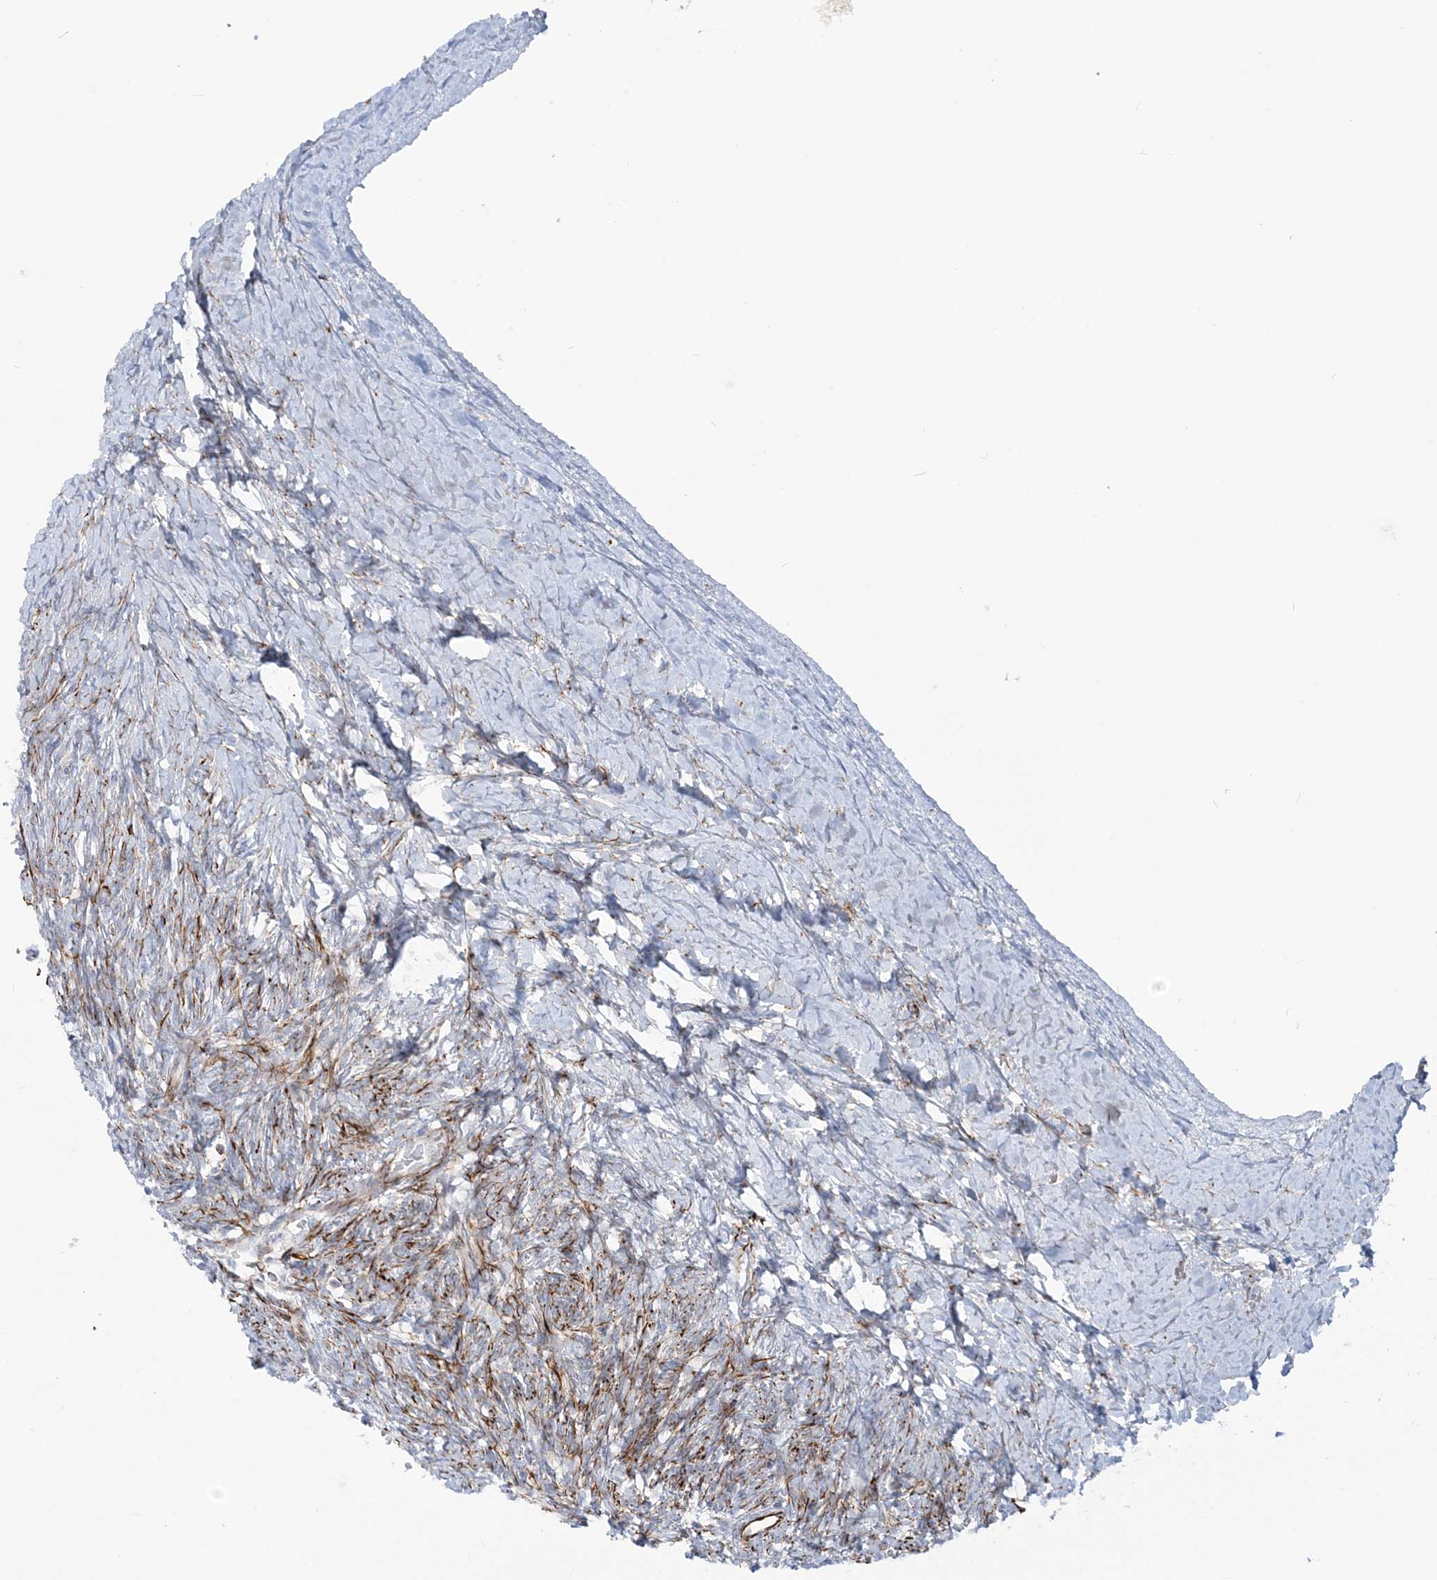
{"staining": {"intensity": "moderate", "quantity": "25%-75%", "location": "cytoplasmic/membranous"}, "tissue": "ovary", "cell_type": "Ovarian stroma cells", "image_type": "normal", "snomed": [{"axis": "morphology", "description": "Normal tissue, NOS"}, {"axis": "morphology", "description": "Developmental malformation"}, {"axis": "topography", "description": "Ovary"}], "caption": "Immunohistochemical staining of benign human ovary shows 25%-75% levels of moderate cytoplasmic/membranous protein expression in about 25%-75% of ovarian stroma cells. (Brightfield microscopy of DAB IHC at high magnification).", "gene": "PPIL6", "patient": {"sex": "female", "age": 39}}